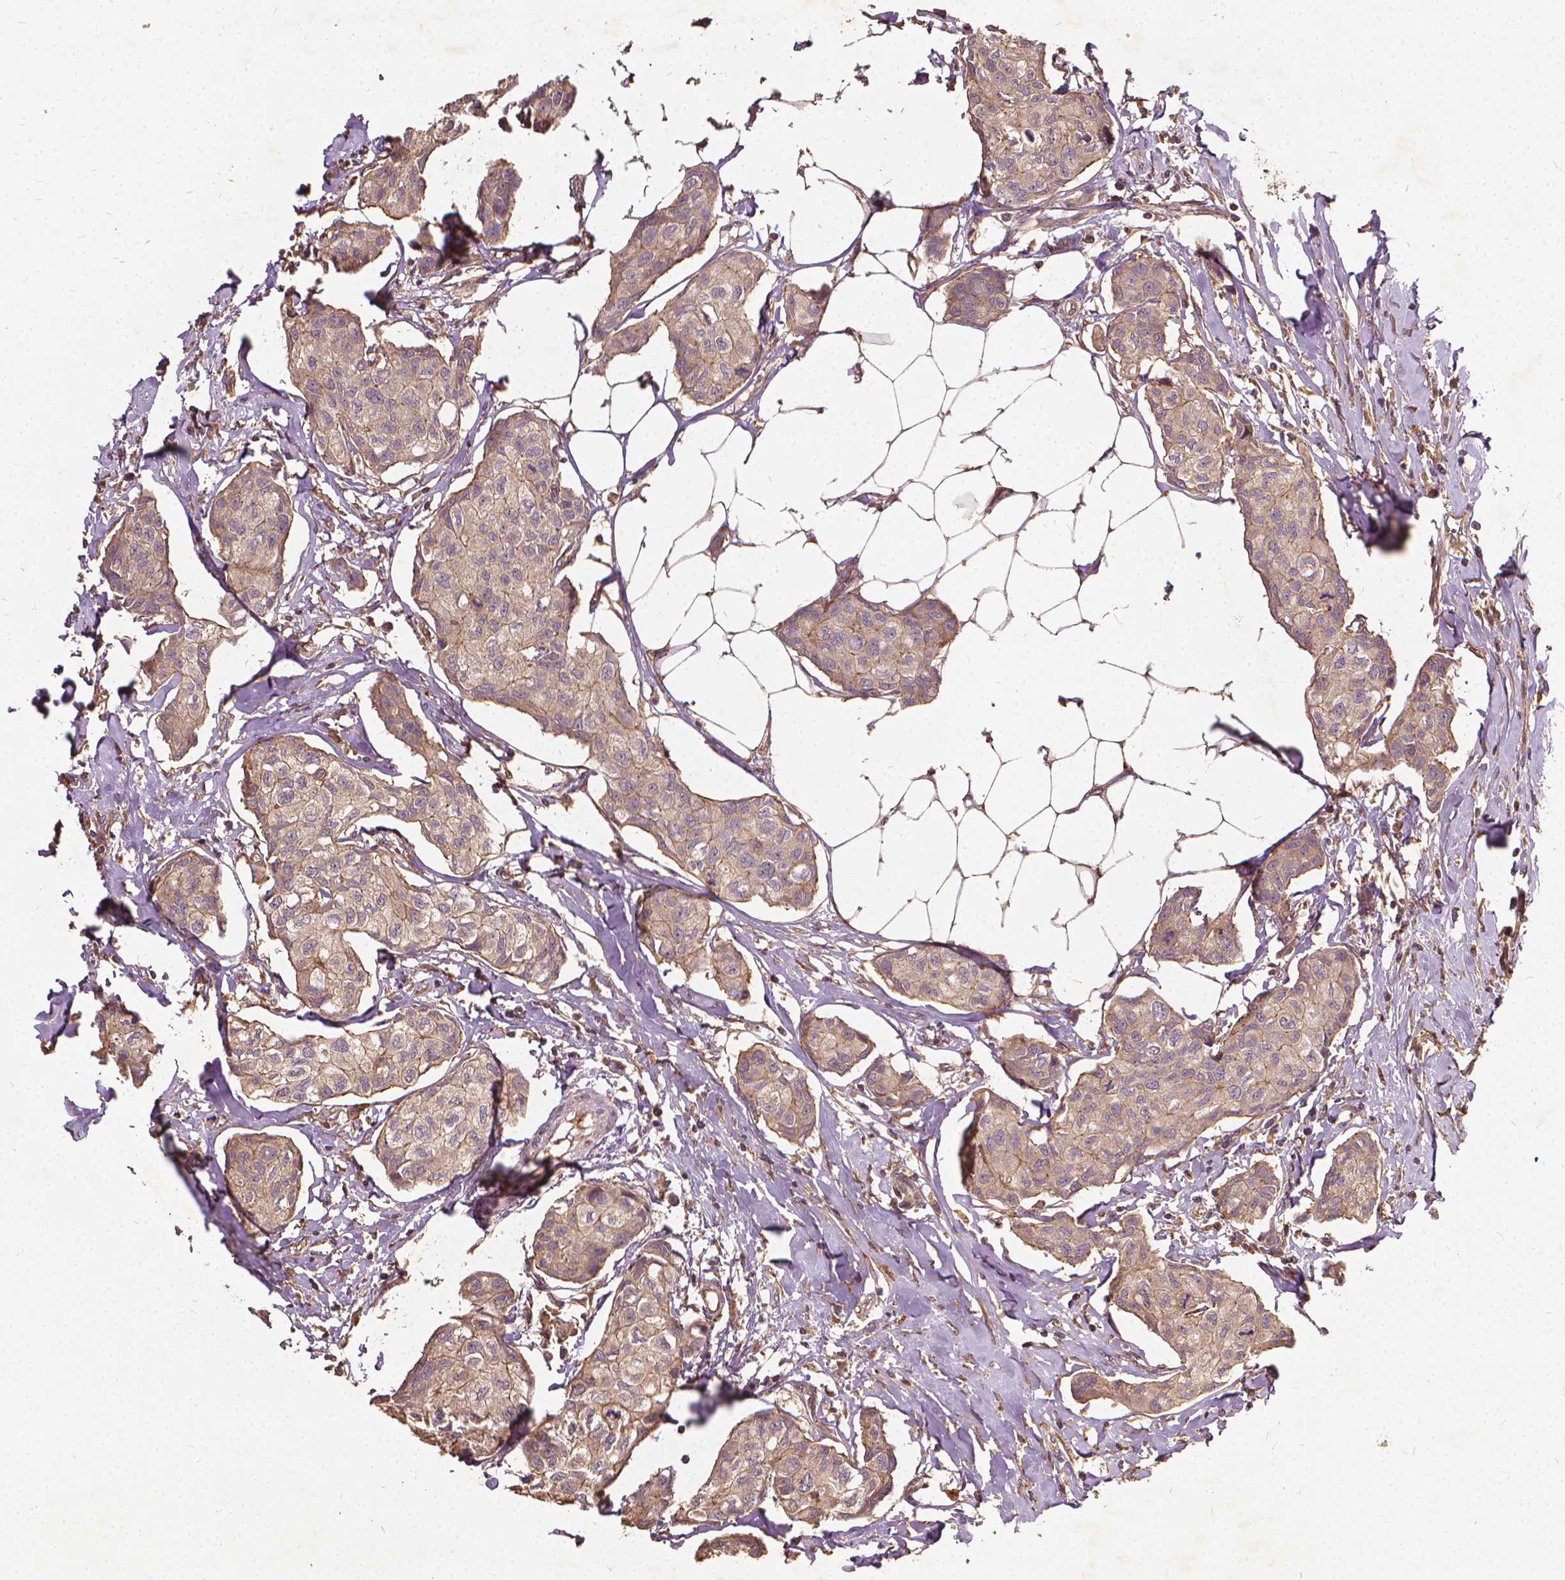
{"staining": {"intensity": "weak", "quantity": ">75%", "location": "cytoplasmic/membranous"}, "tissue": "breast cancer", "cell_type": "Tumor cells", "image_type": "cancer", "snomed": [{"axis": "morphology", "description": "Duct carcinoma"}, {"axis": "topography", "description": "Breast"}], "caption": "High-power microscopy captured an IHC histopathology image of breast cancer (infiltrating ductal carcinoma), revealing weak cytoplasmic/membranous positivity in approximately >75% of tumor cells.", "gene": "UBXN2A", "patient": {"sex": "female", "age": 80}}